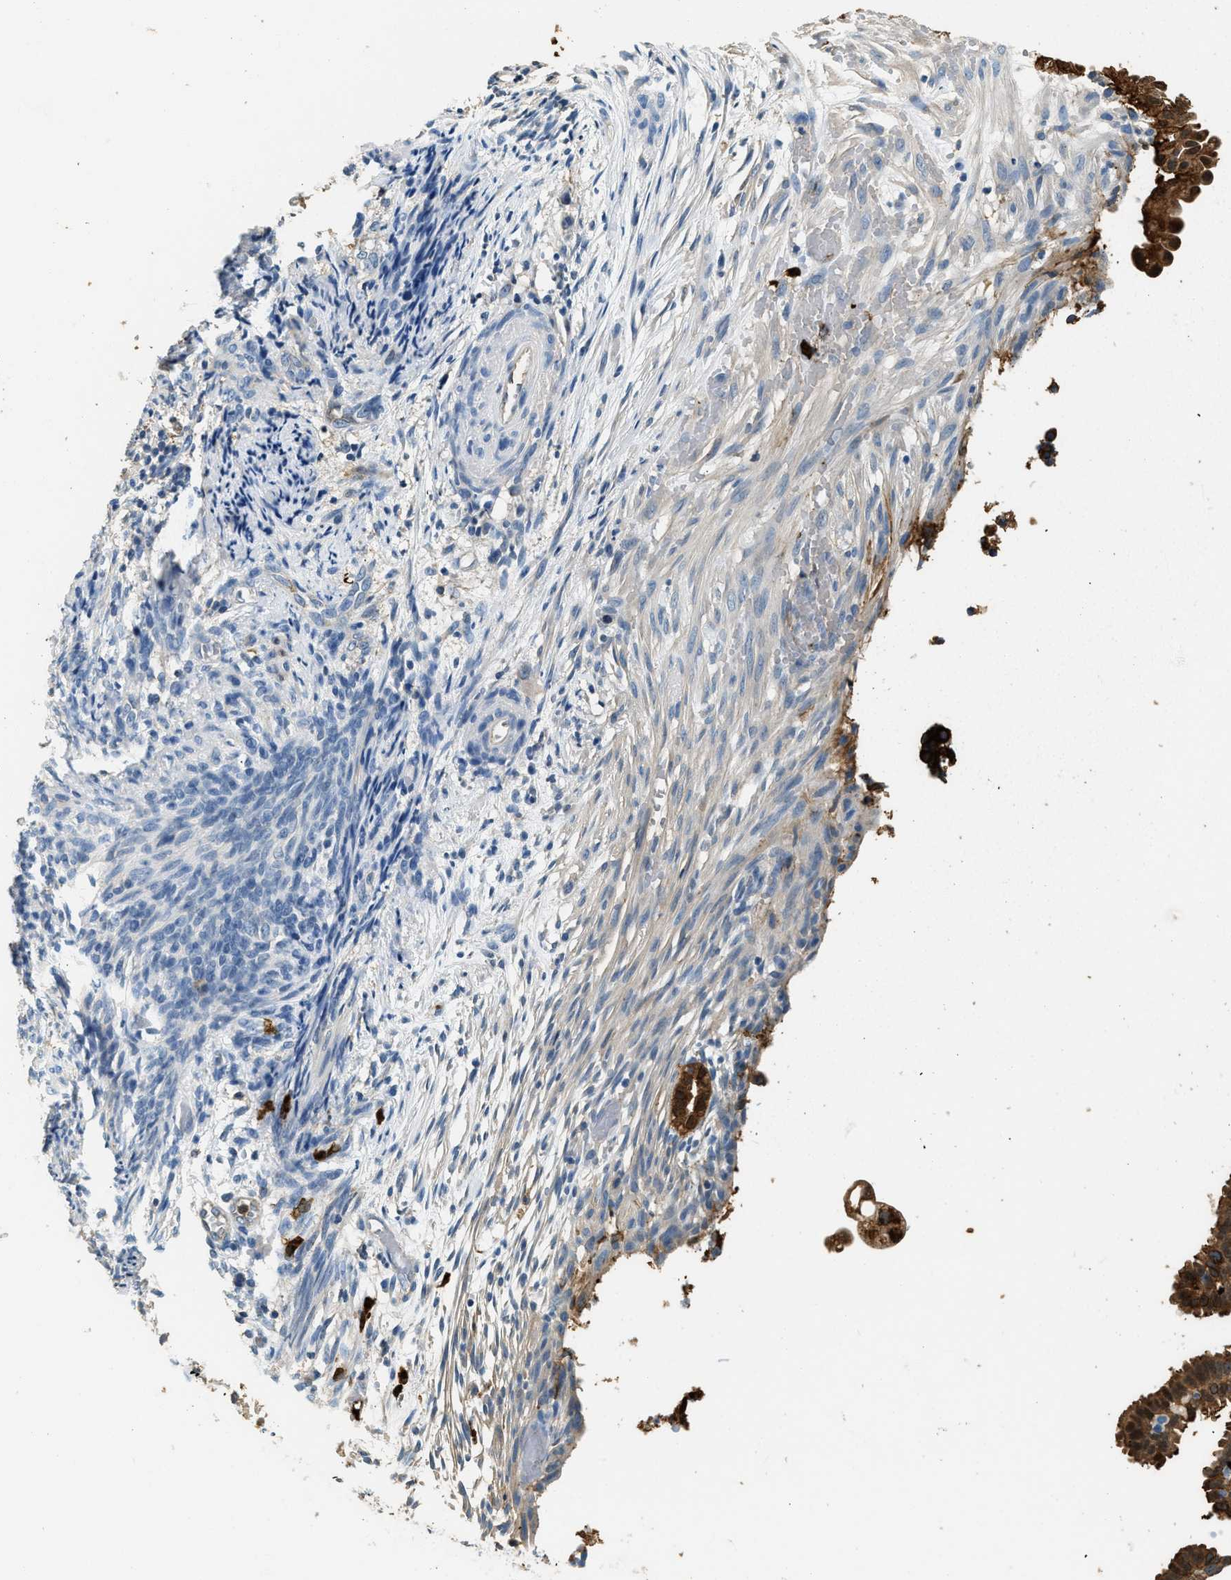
{"staining": {"intensity": "moderate", "quantity": ">75%", "location": "cytoplasmic/membranous"}, "tissue": "endometrial cancer", "cell_type": "Tumor cells", "image_type": "cancer", "snomed": [{"axis": "morphology", "description": "Adenocarcinoma, NOS"}, {"axis": "topography", "description": "Endometrium"}], "caption": "Immunohistochemistry micrograph of neoplastic tissue: human endometrial cancer (adenocarcinoma) stained using IHC demonstrates medium levels of moderate protein expression localized specifically in the cytoplasmic/membranous of tumor cells, appearing as a cytoplasmic/membranous brown color.", "gene": "ANXA3", "patient": {"sex": "female", "age": 58}}